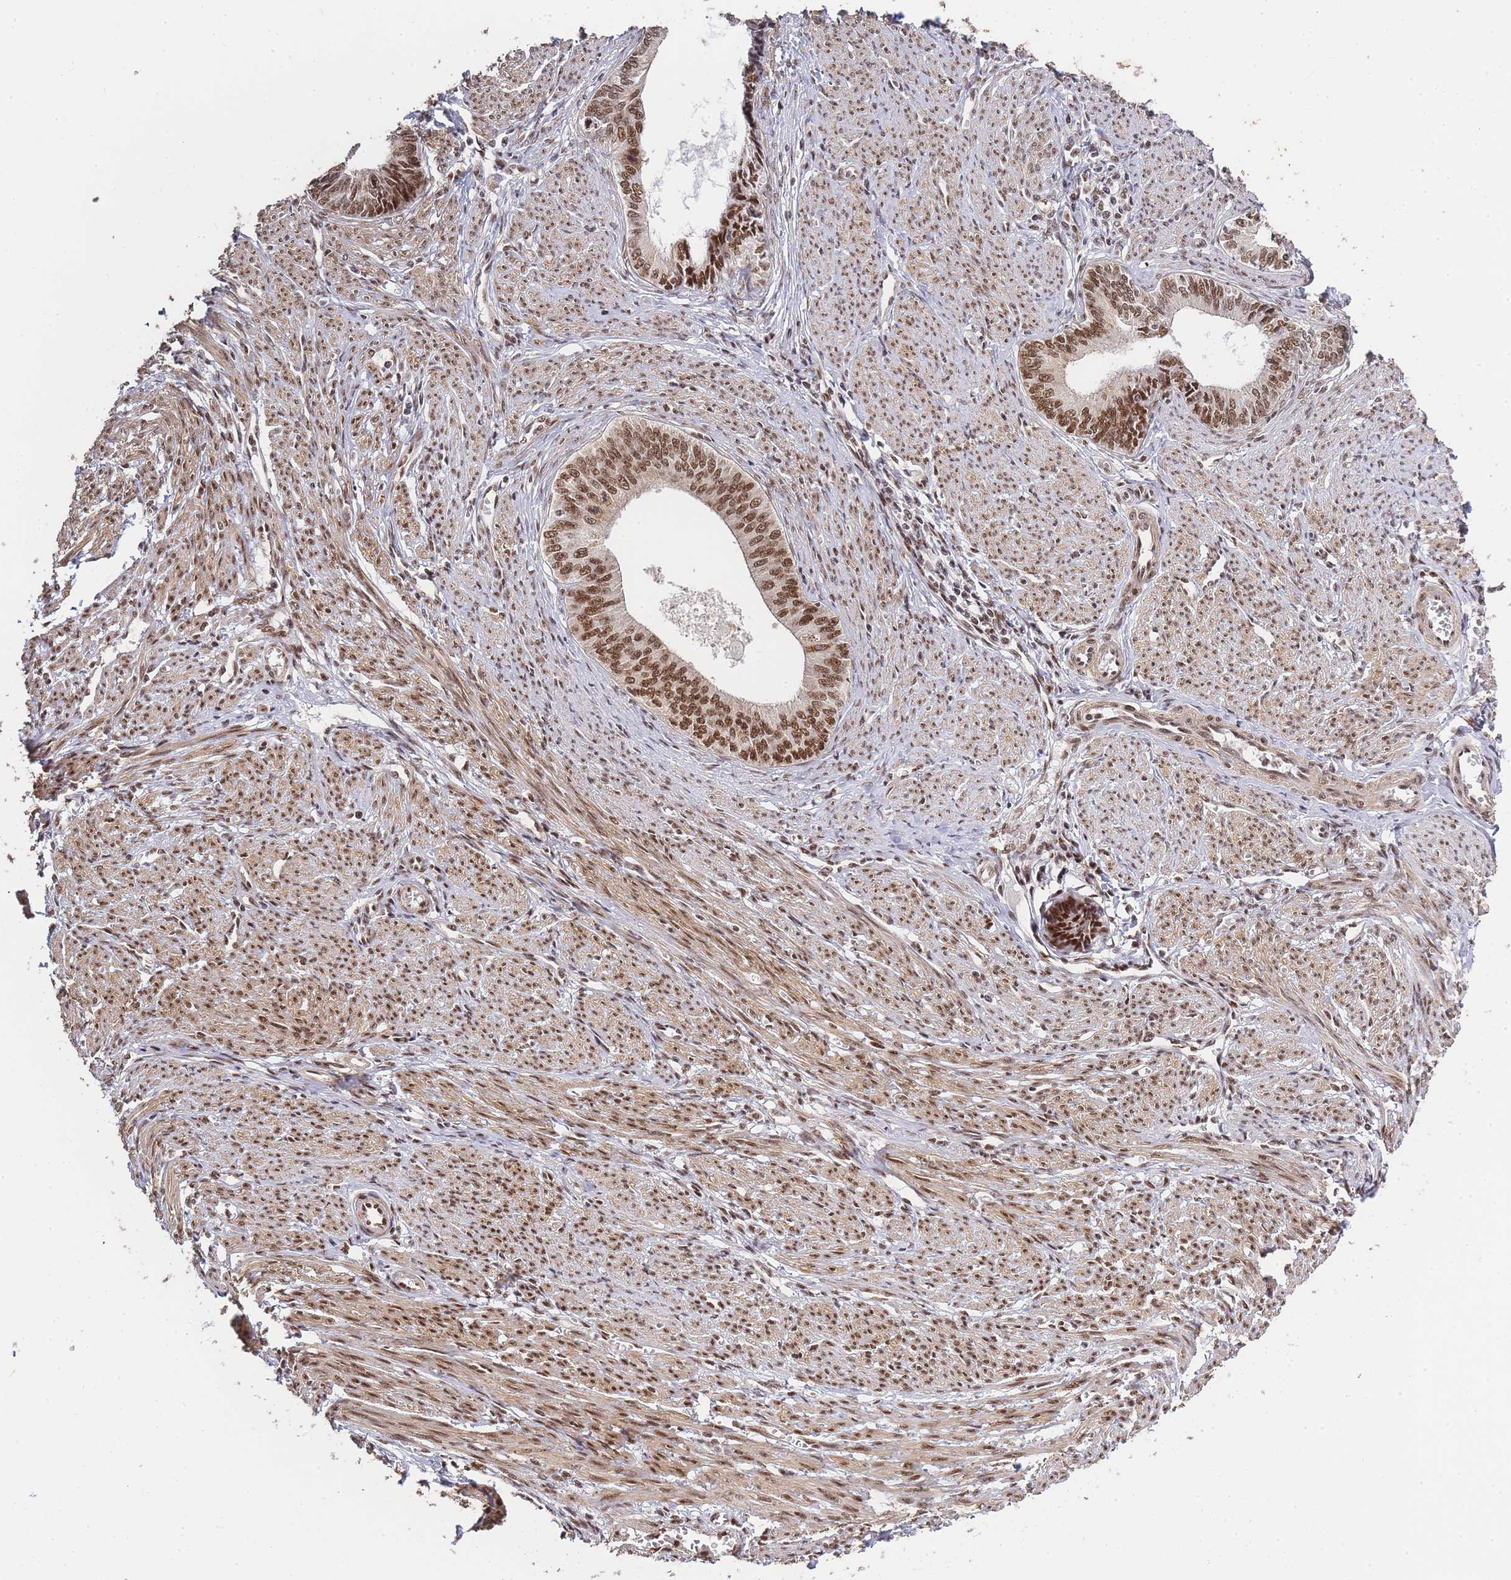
{"staining": {"intensity": "moderate", "quantity": ">75%", "location": "nuclear"}, "tissue": "endometrial cancer", "cell_type": "Tumor cells", "image_type": "cancer", "snomed": [{"axis": "morphology", "description": "Adenocarcinoma, NOS"}, {"axis": "topography", "description": "Endometrium"}], "caption": "The photomicrograph exhibits a brown stain indicating the presence of a protein in the nuclear of tumor cells in endometrial cancer.", "gene": "PRKDC", "patient": {"sex": "female", "age": 68}}